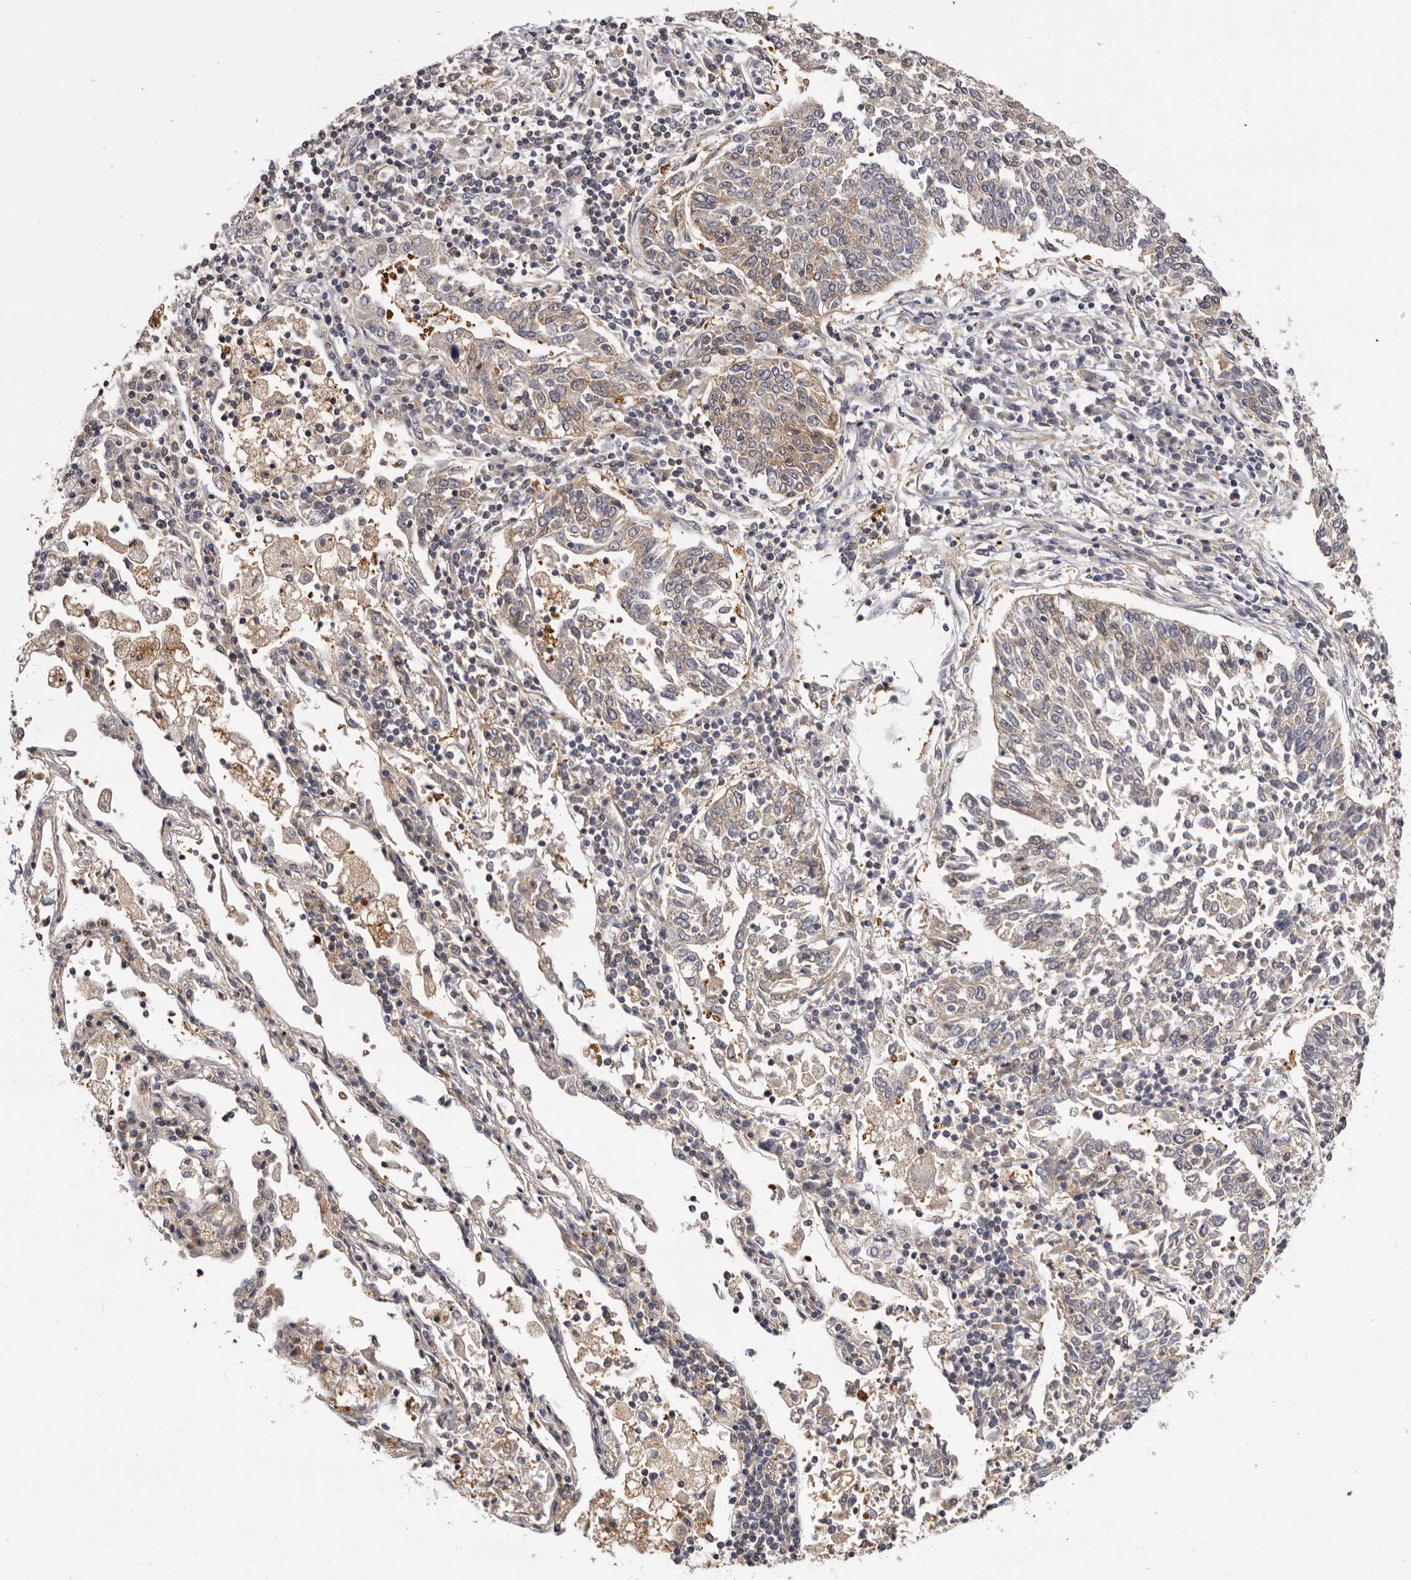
{"staining": {"intensity": "weak", "quantity": "25%-75%", "location": "cytoplasmic/membranous"}, "tissue": "lung cancer", "cell_type": "Tumor cells", "image_type": "cancer", "snomed": [{"axis": "morphology", "description": "Normal tissue, NOS"}, {"axis": "morphology", "description": "Squamous cell carcinoma, NOS"}, {"axis": "topography", "description": "Cartilage tissue"}, {"axis": "topography", "description": "Lung"}, {"axis": "topography", "description": "Peripheral nerve tissue"}], "caption": "Squamous cell carcinoma (lung) was stained to show a protein in brown. There is low levels of weak cytoplasmic/membranous staining in about 25%-75% of tumor cells. (DAB IHC, brown staining for protein, blue staining for nuclei).", "gene": "ADAMTS20", "patient": {"sex": "female", "age": 49}}